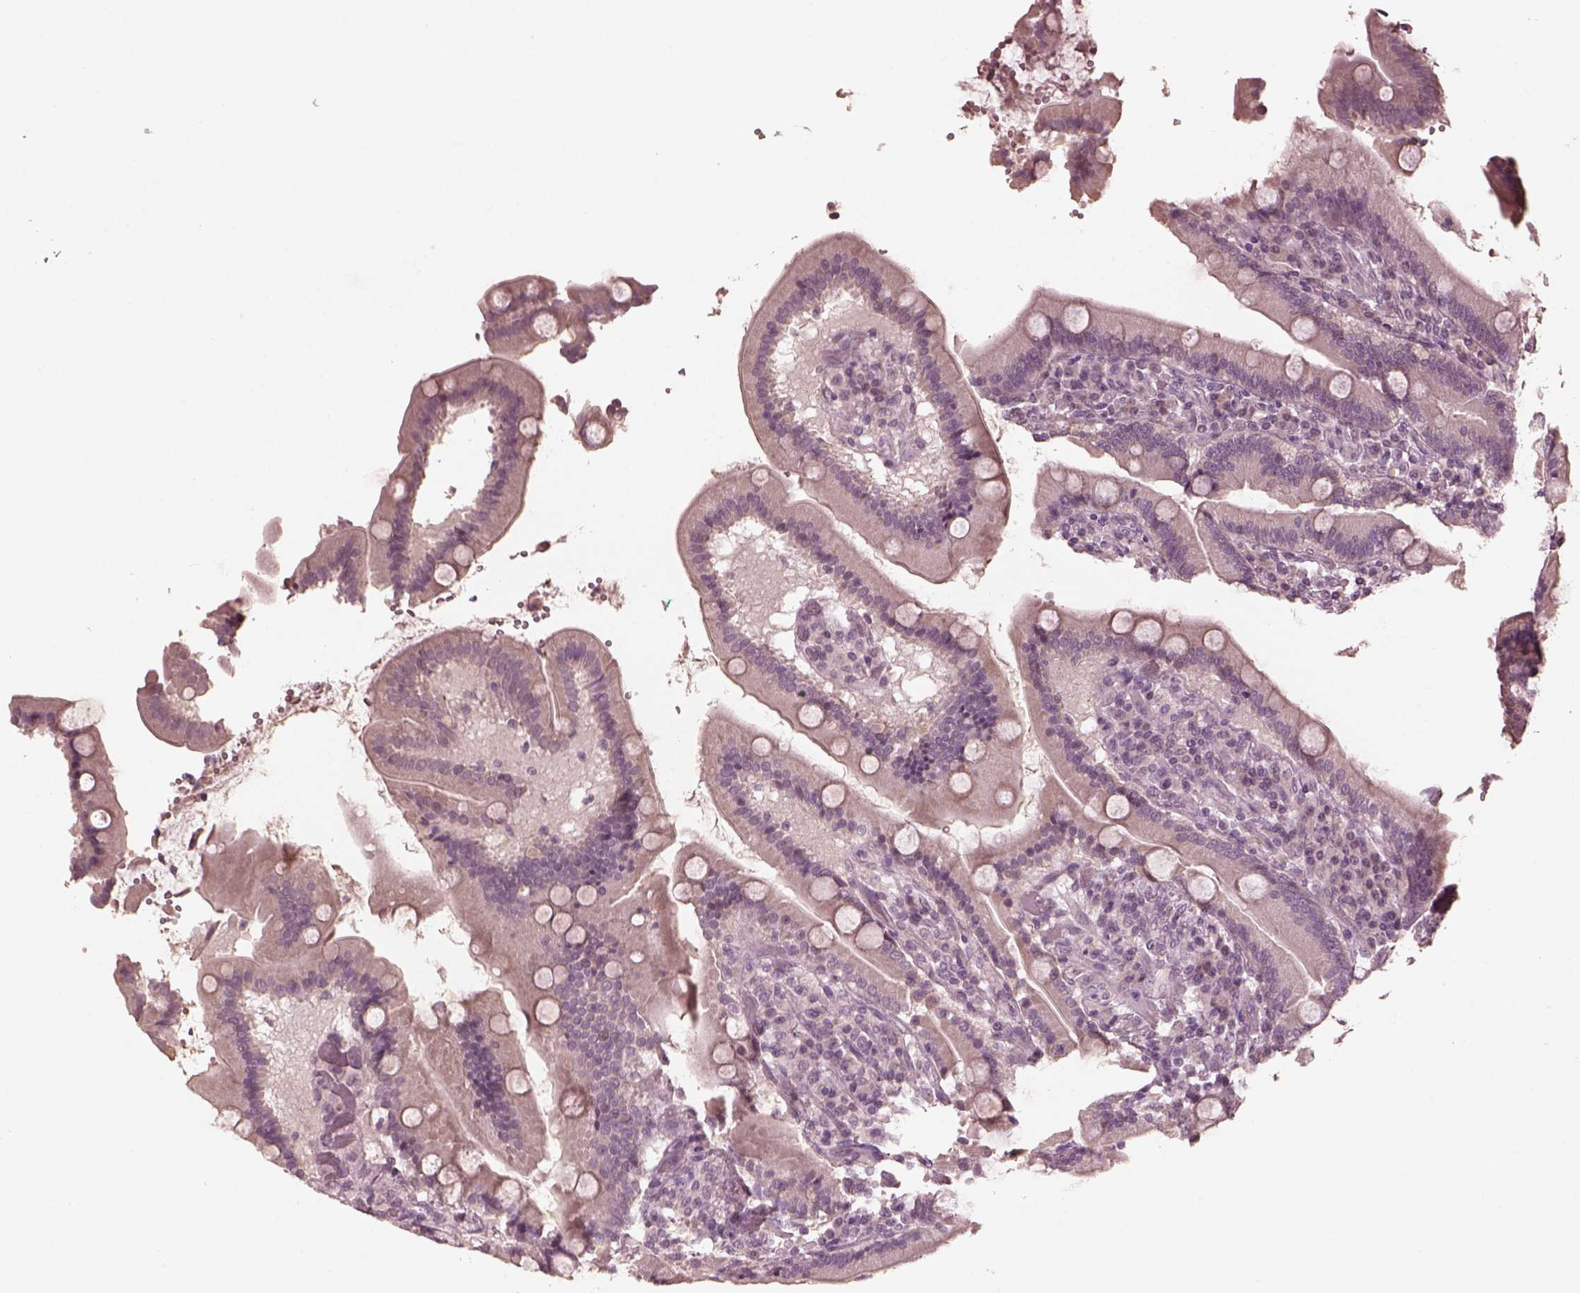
{"staining": {"intensity": "weak", "quantity": "25%-75%", "location": "cytoplasmic/membranous"}, "tissue": "duodenum", "cell_type": "Glandular cells", "image_type": "normal", "snomed": [{"axis": "morphology", "description": "Normal tissue, NOS"}, {"axis": "topography", "description": "Duodenum"}], "caption": "Benign duodenum exhibits weak cytoplasmic/membranous positivity in approximately 25%-75% of glandular cells.", "gene": "RGS7", "patient": {"sex": "female", "age": 62}}